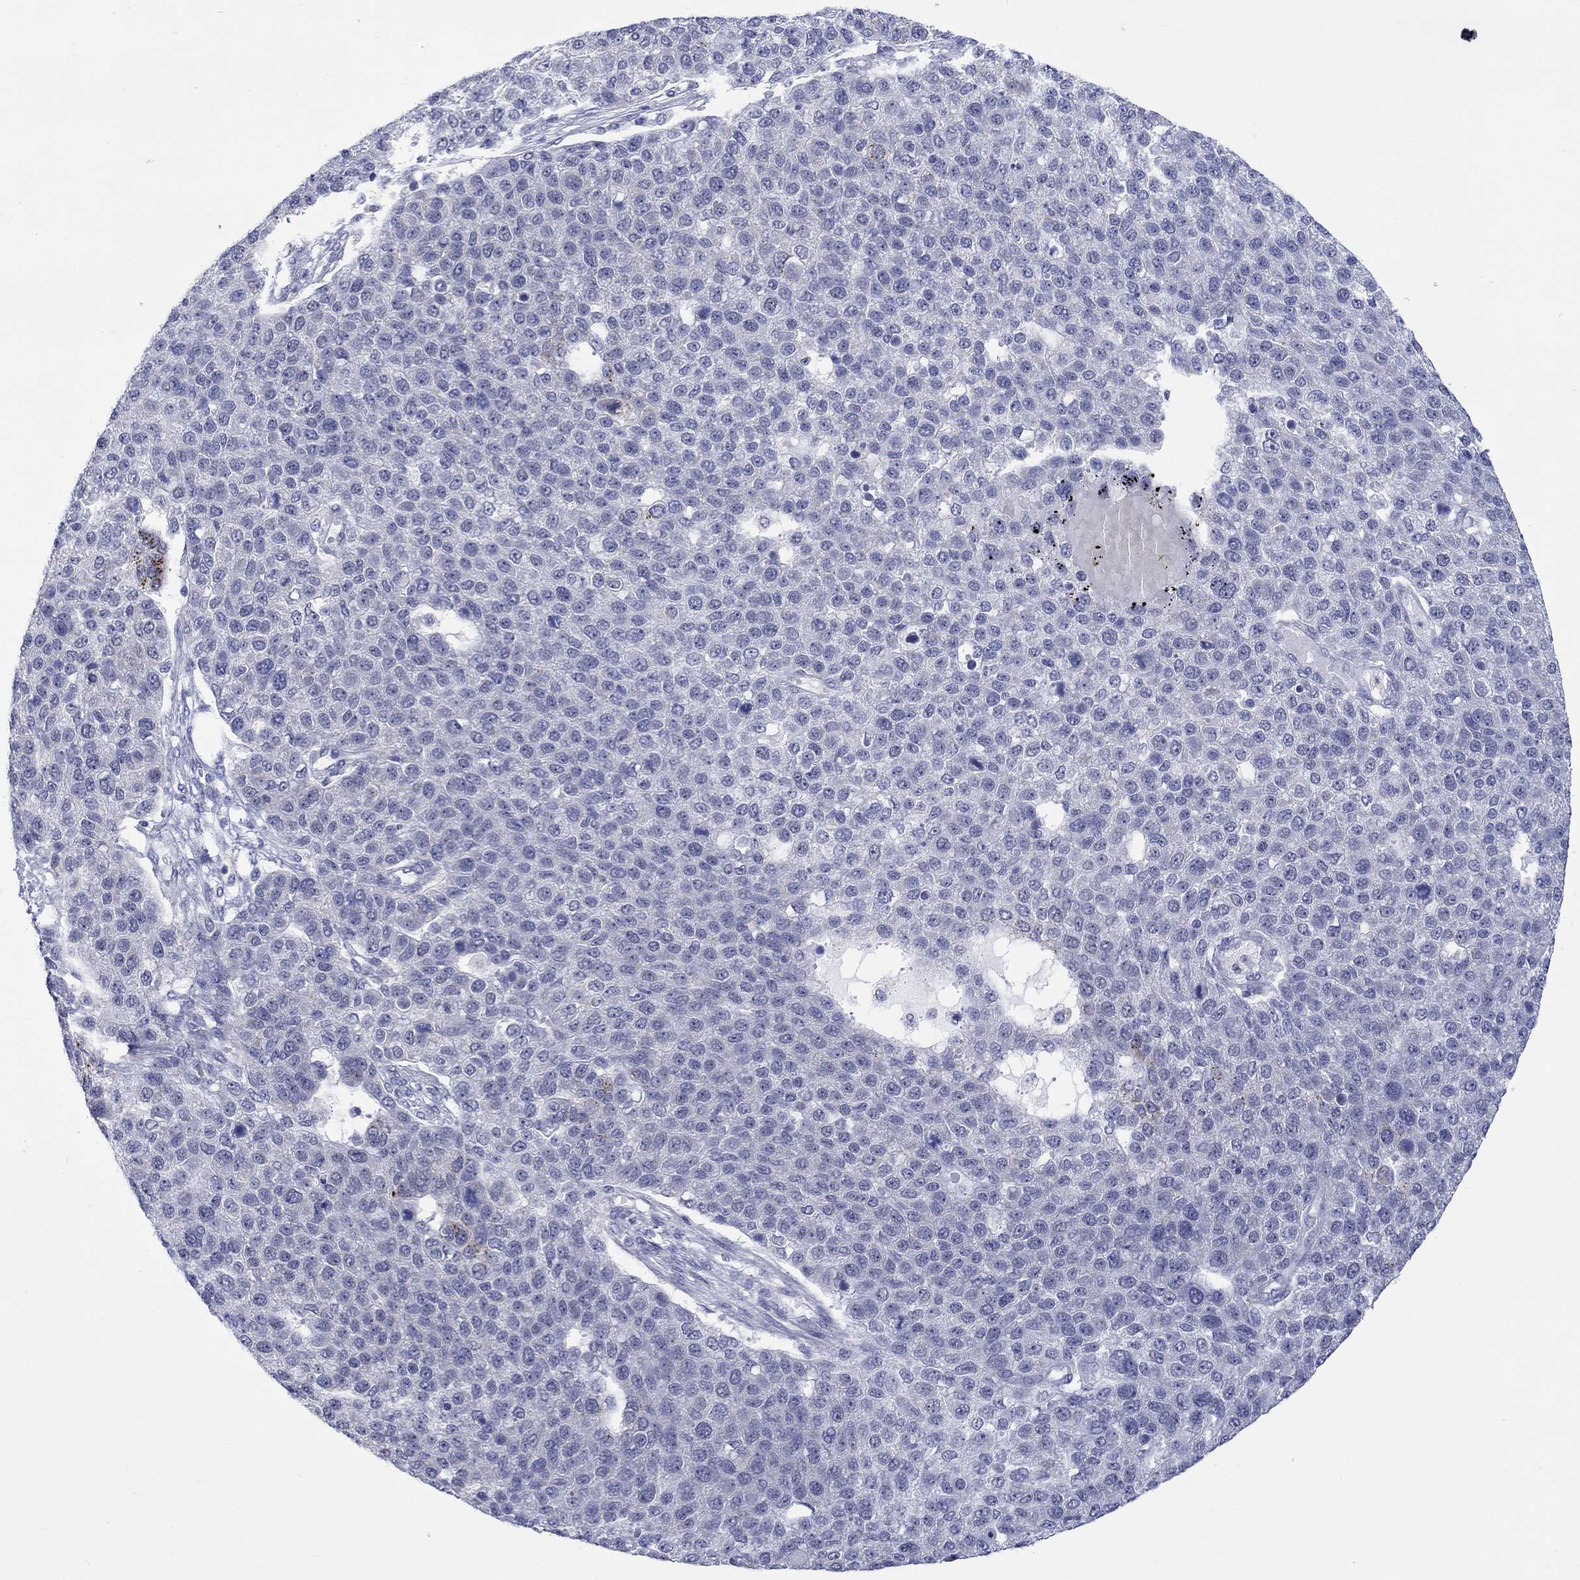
{"staining": {"intensity": "negative", "quantity": "none", "location": "none"}, "tissue": "pancreatic cancer", "cell_type": "Tumor cells", "image_type": "cancer", "snomed": [{"axis": "morphology", "description": "Adenocarcinoma, NOS"}, {"axis": "topography", "description": "Pancreas"}], "caption": "This is an immunohistochemistry (IHC) micrograph of pancreatic cancer (adenocarcinoma). There is no staining in tumor cells.", "gene": "ST6GALNAC1", "patient": {"sex": "female", "age": 61}}